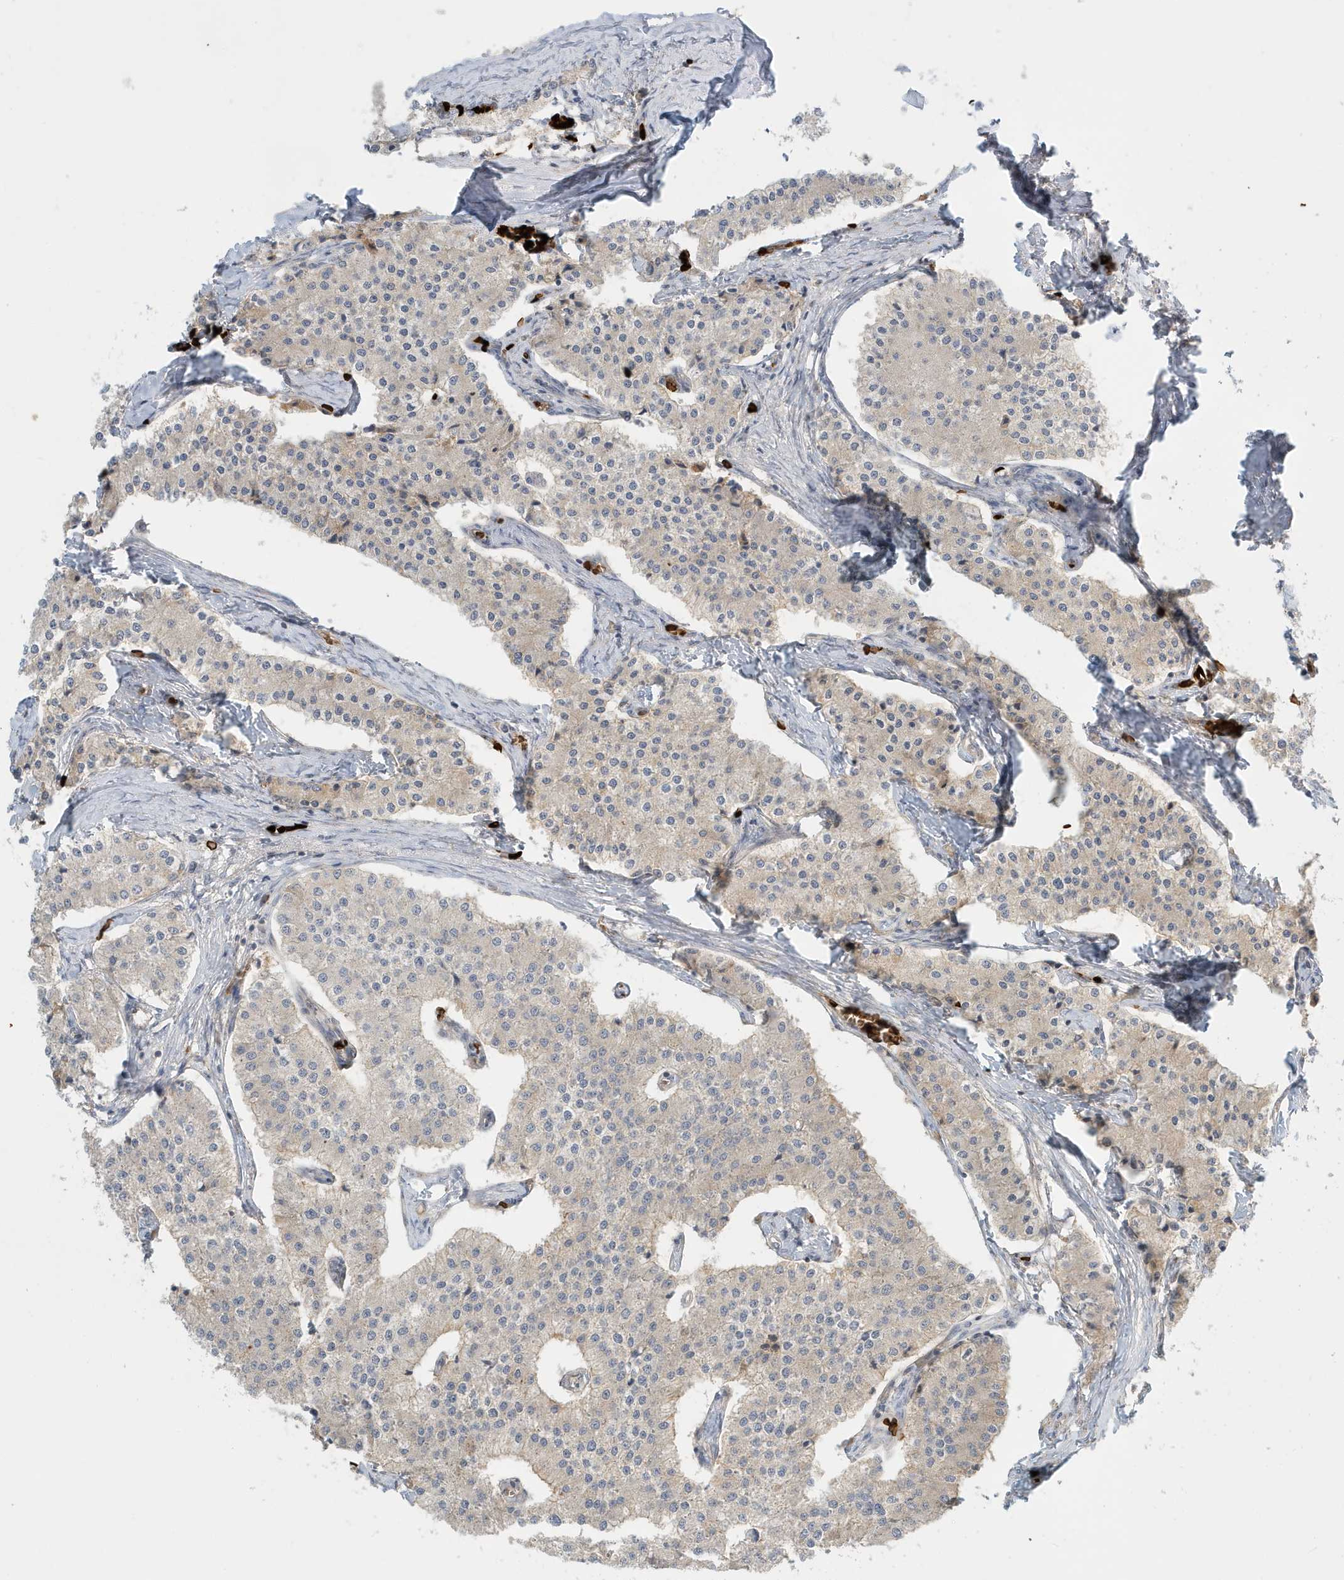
{"staining": {"intensity": "moderate", "quantity": "25%-75%", "location": "cytoplasmic/membranous"}, "tissue": "carcinoid", "cell_type": "Tumor cells", "image_type": "cancer", "snomed": [{"axis": "morphology", "description": "Carcinoma, NOS"}, {"axis": "morphology", "description": "Carcinoid, malignant, NOS"}, {"axis": "topography", "description": "Urinary bladder"}], "caption": "The histopathology image reveals staining of carcinoid (malignant), revealing moderate cytoplasmic/membranous protein staining (brown color) within tumor cells. The staining was performed using DAB (3,3'-diaminobenzidine) to visualize the protein expression in brown, while the nuclei were stained in blue with hematoxylin (Magnification: 20x).", "gene": "FYCO1", "patient": {"sex": "male", "age": 57}}